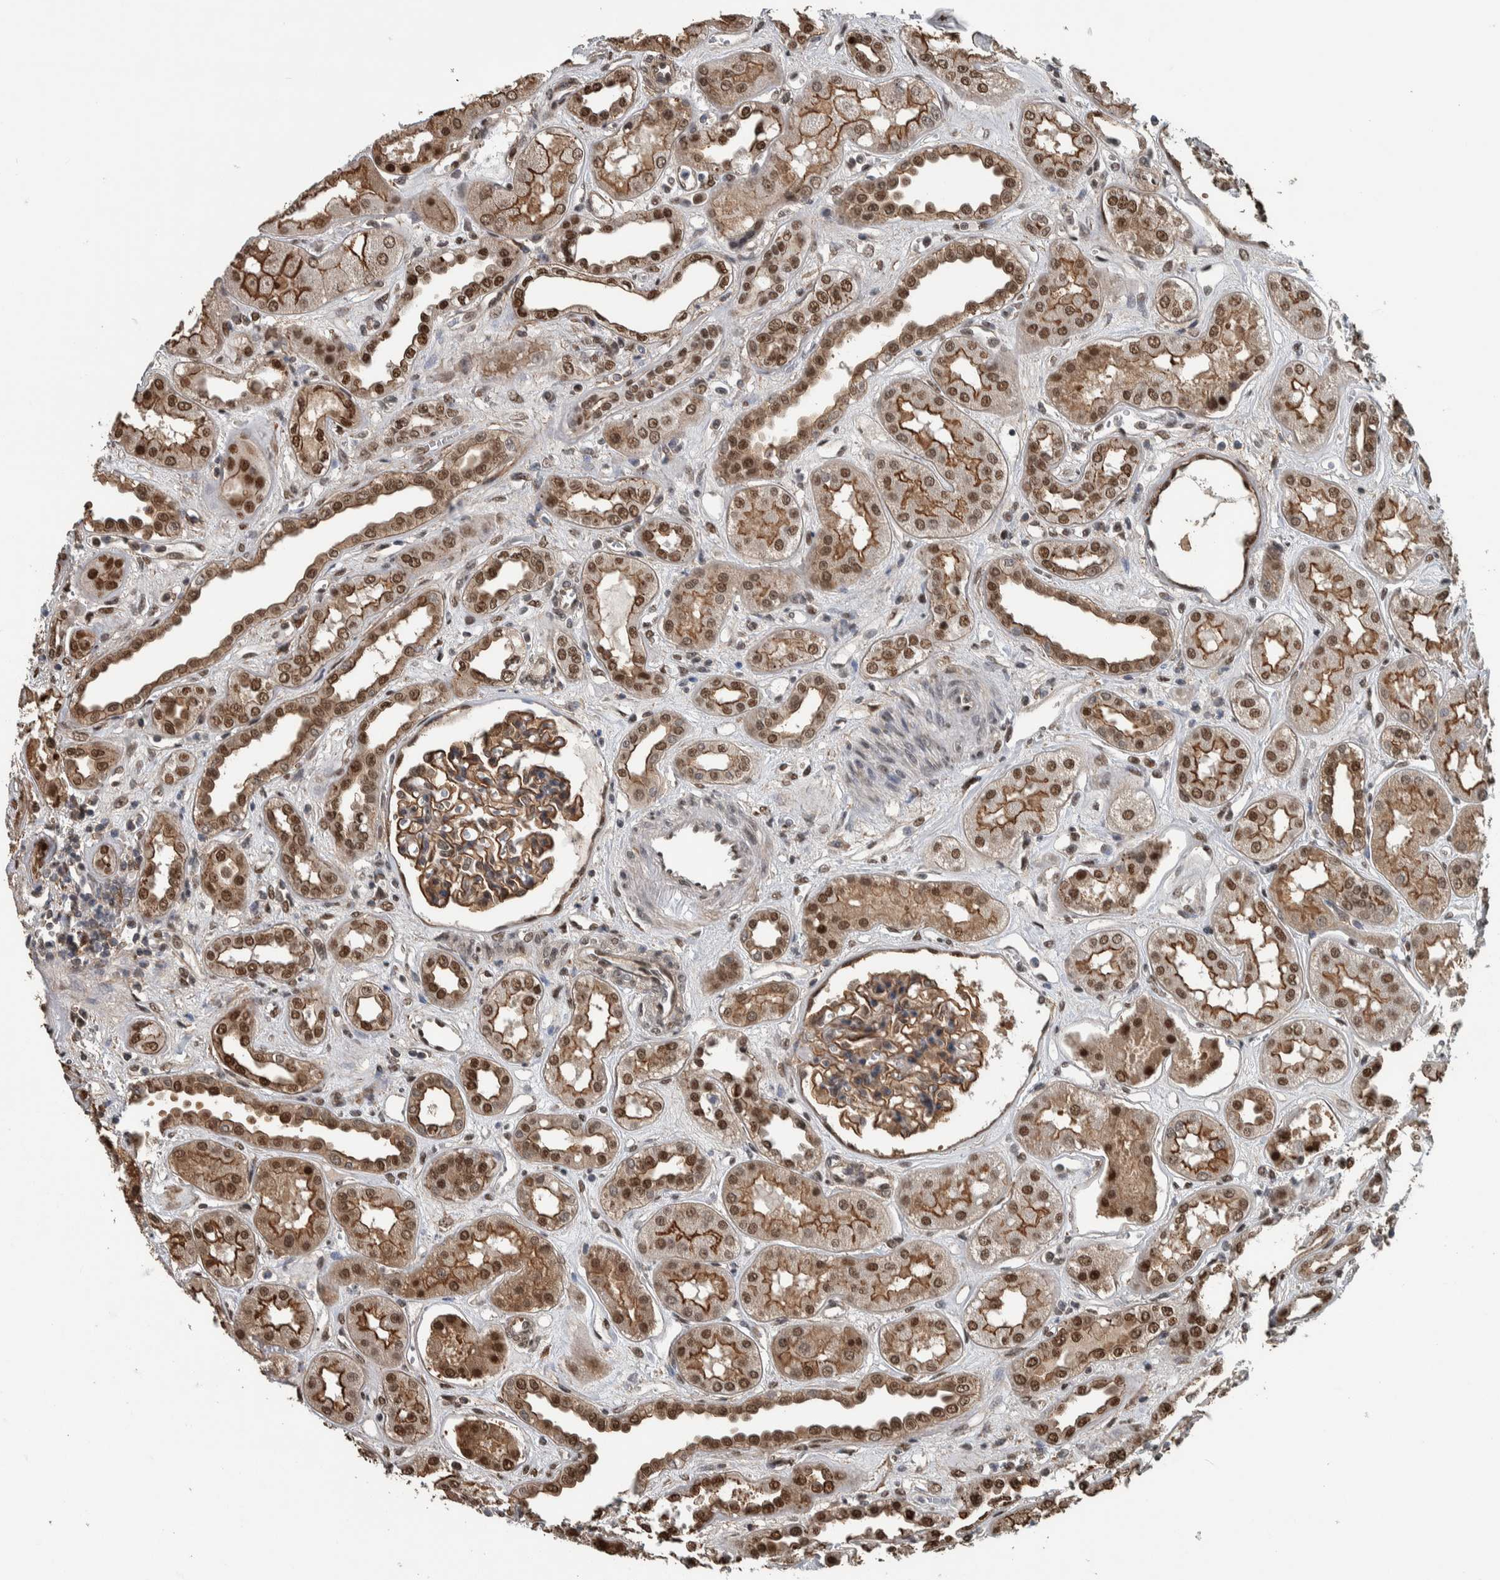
{"staining": {"intensity": "moderate", "quantity": ">75%", "location": "cytoplasmic/membranous"}, "tissue": "kidney", "cell_type": "Cells in glomeruli", "image_type": "normal", "snomed": [{"axis": "morphology", "description": "Normal tissue, NOS"}, {"axis": "topography", "description": "Kidney"}], "caption": "A photomicrograph of human kidney stained for a protein exhibits moderate cytoplasmic/membranous brown staining in cells in glomeruli.", "gene": "FAM135B", "patient": {"sex": "male", "age": 59}}